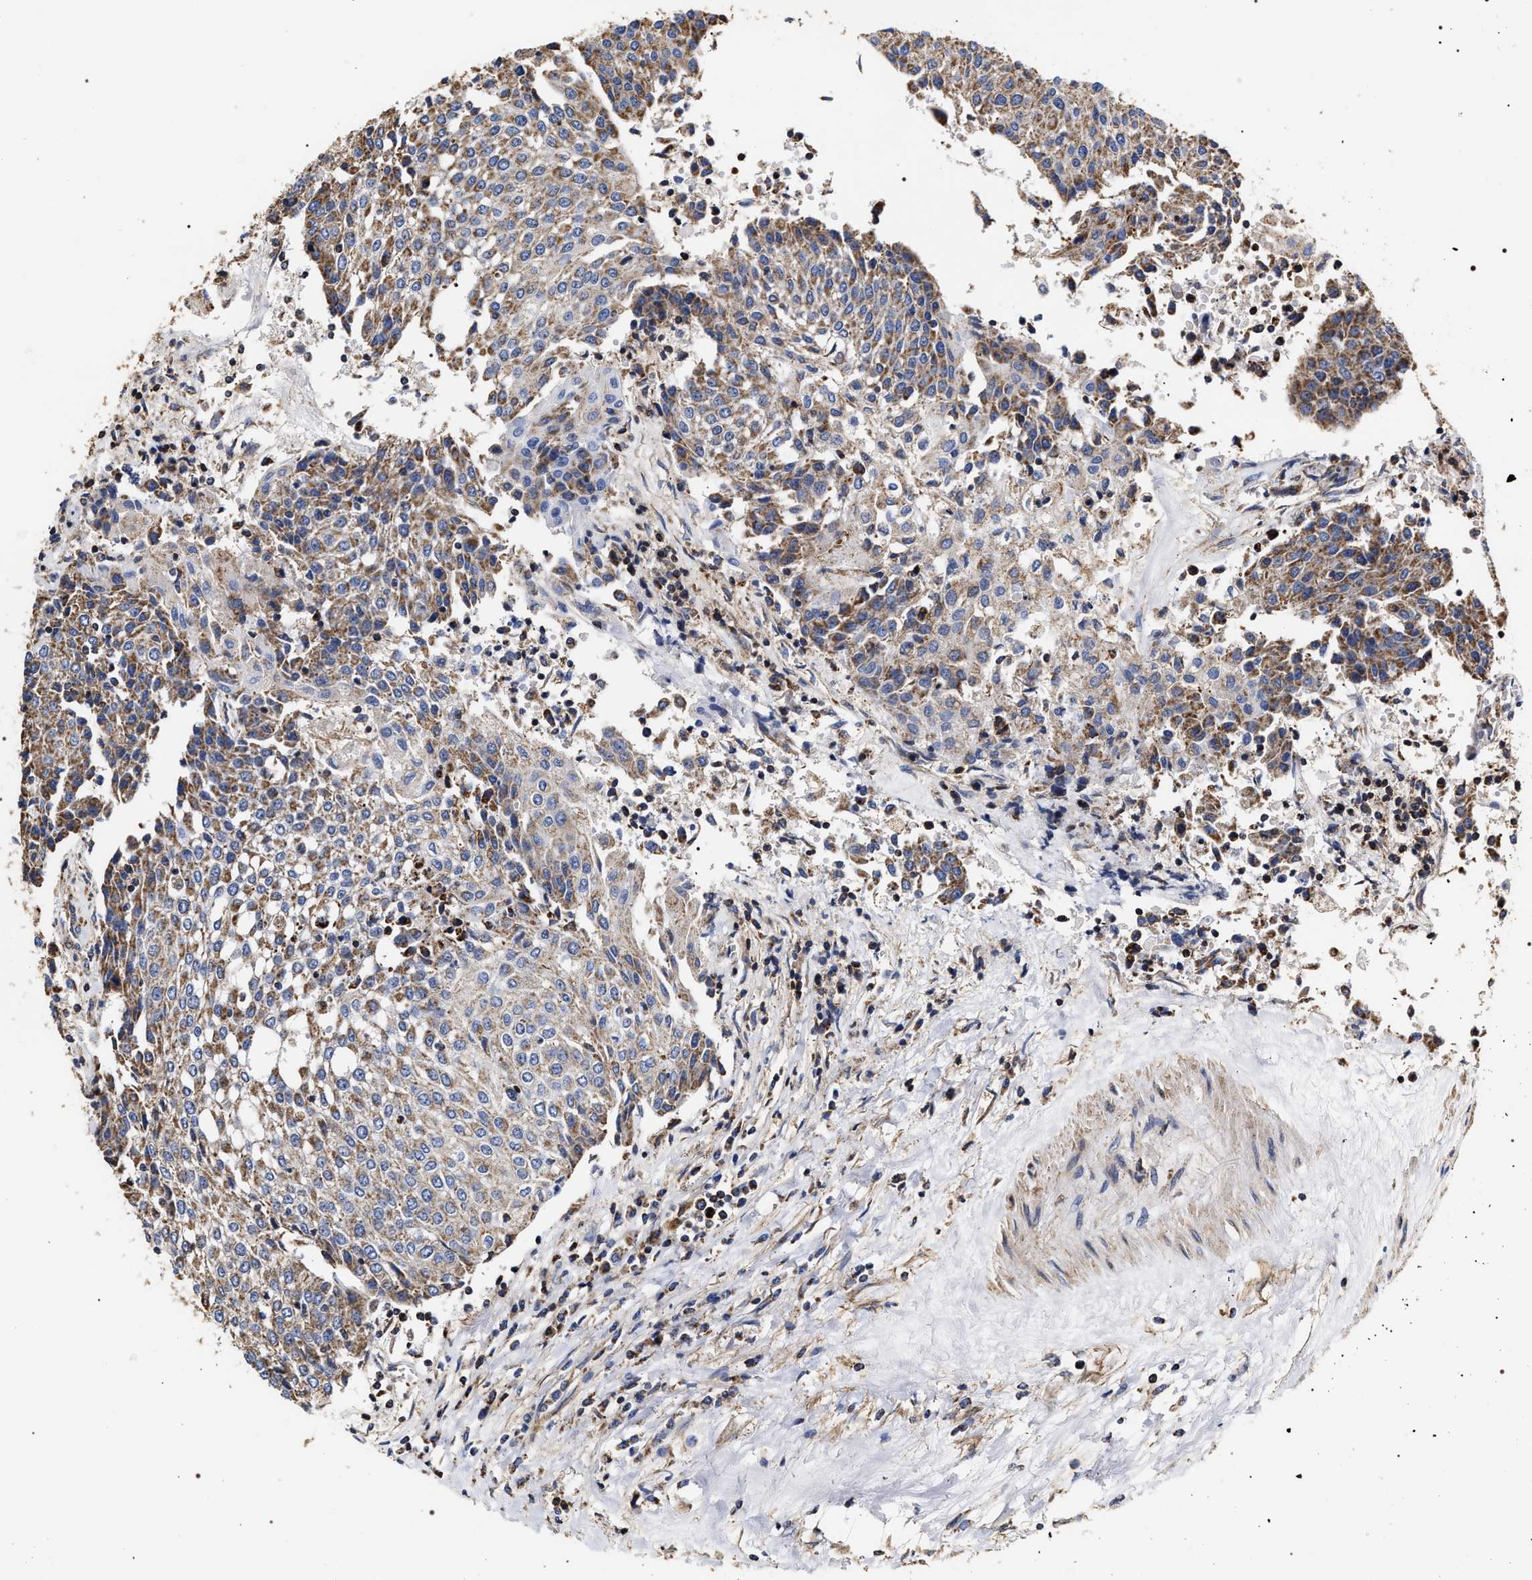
{"staining": {"intensity": "moderate", "quantity": ">75%", "location": "cytoplasmic/membranous"}, "tissue": "urothelial cancer", "cell_type": "Tumor cells", "image_type": "cancer", "snomed": [{"axis": "morphology", "description": "Urothelial carcinoma, High grade"}, {"axis": "topography", "description": "Urinary bladder"}], "caption": "Human urothelial cancer stained with a protein marker exhibits moderate staining in tumor cells.", "gene": "COG5", "patient": {"sex": "female", "age": 85}}